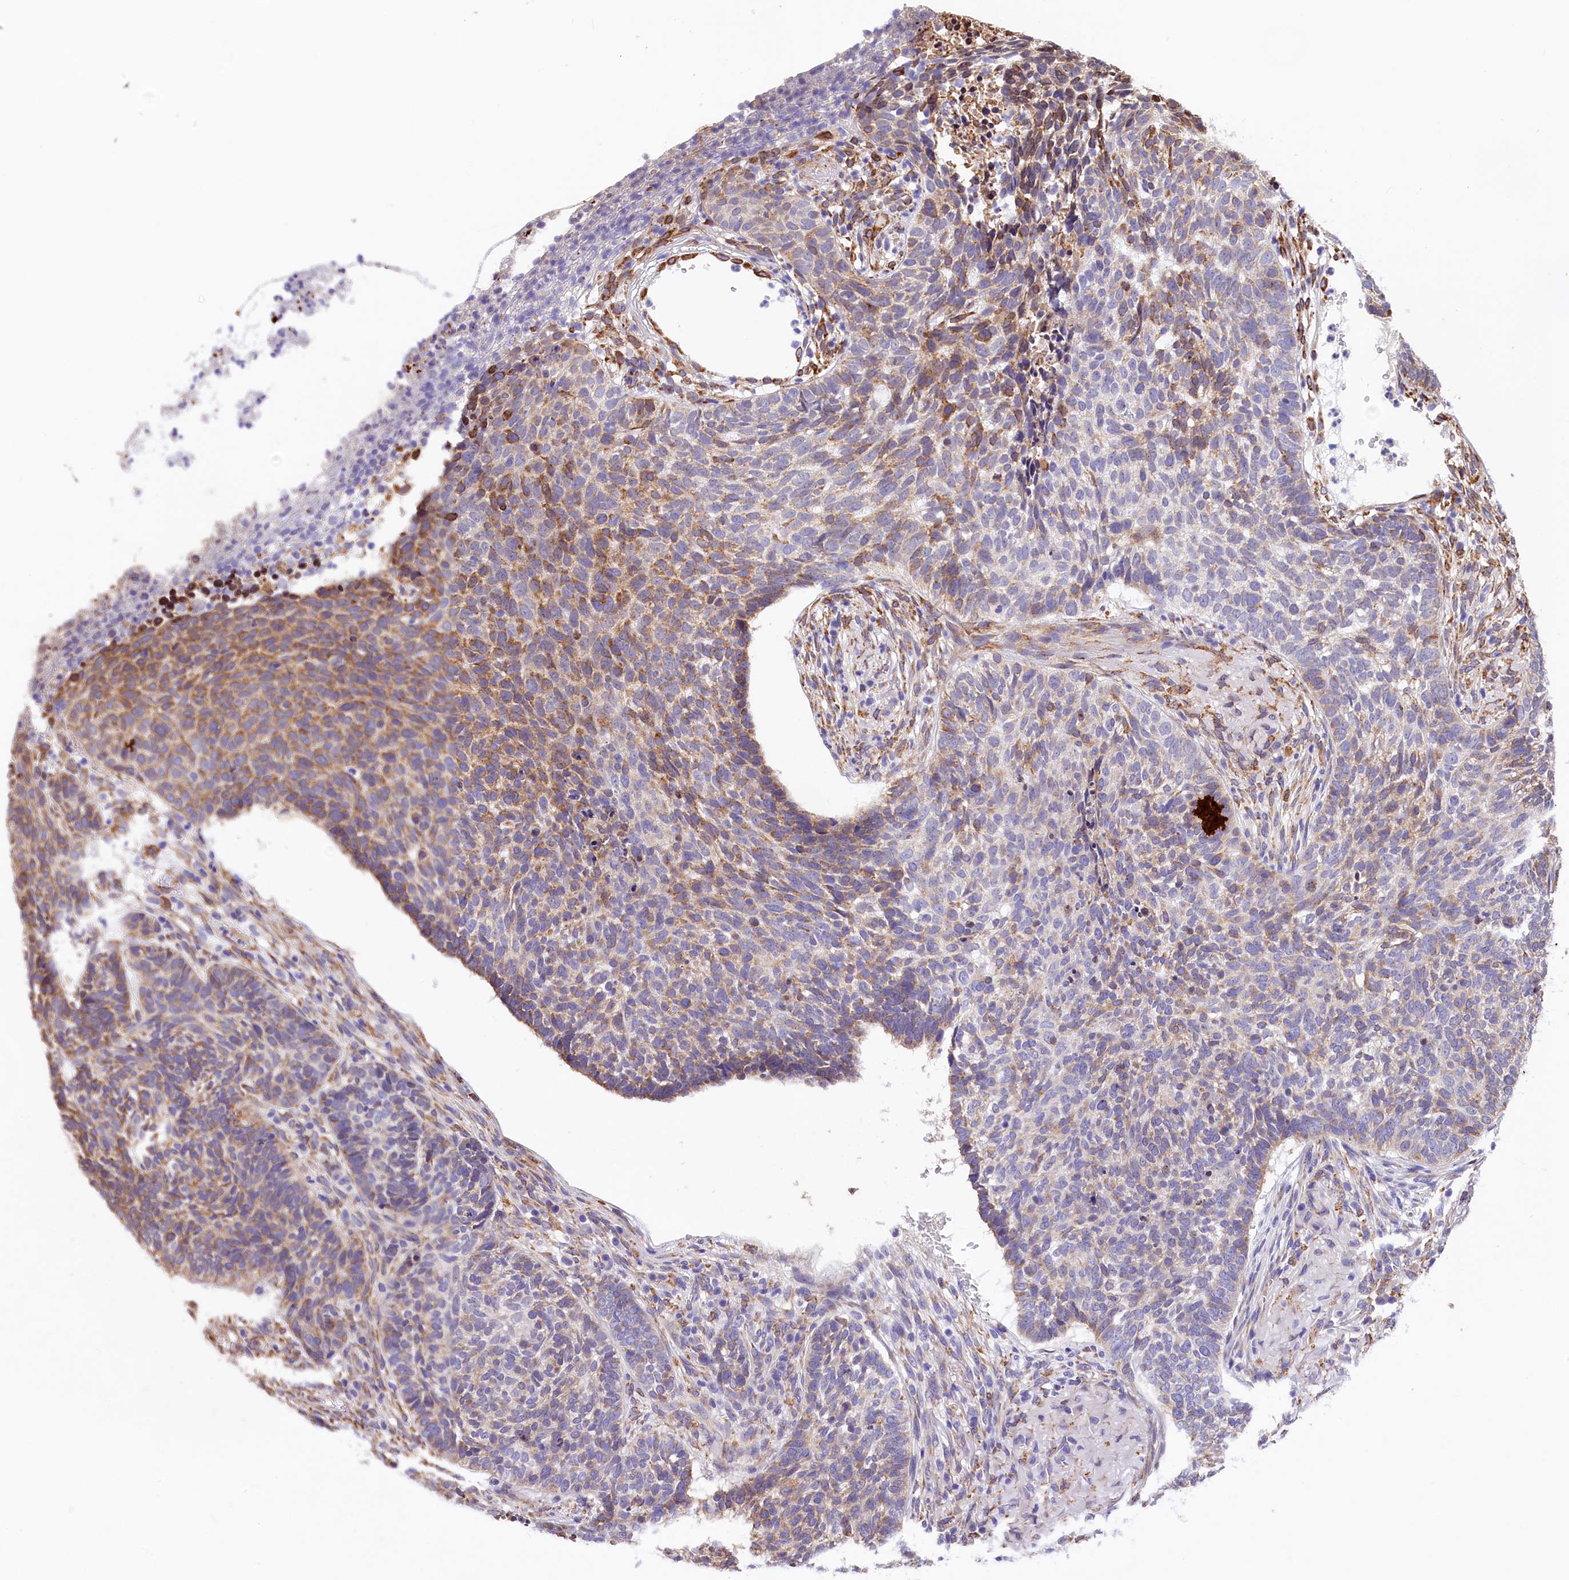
{"staining": {"intensity": "moderate", "quantity": "25%-75%", "location": "cytoplasmic/membranous"}, "tissue": "skin cancer", "cell_type": "Tumor cells", "image_type": "cancer", "snomed": [{"axis": "morphology", "description": "Basal cell carcinoma"}, {"axis": "topography", "description": "Skin"}], "caption": "Skin basal cell carcinoma stained for a protein (brown) reveals moderate cytoplasmic/membranous positive staining in about 25%-75% of tumor cells.", "gene": "ITGA1", "patient": {"sex": "male", "age": 85}}